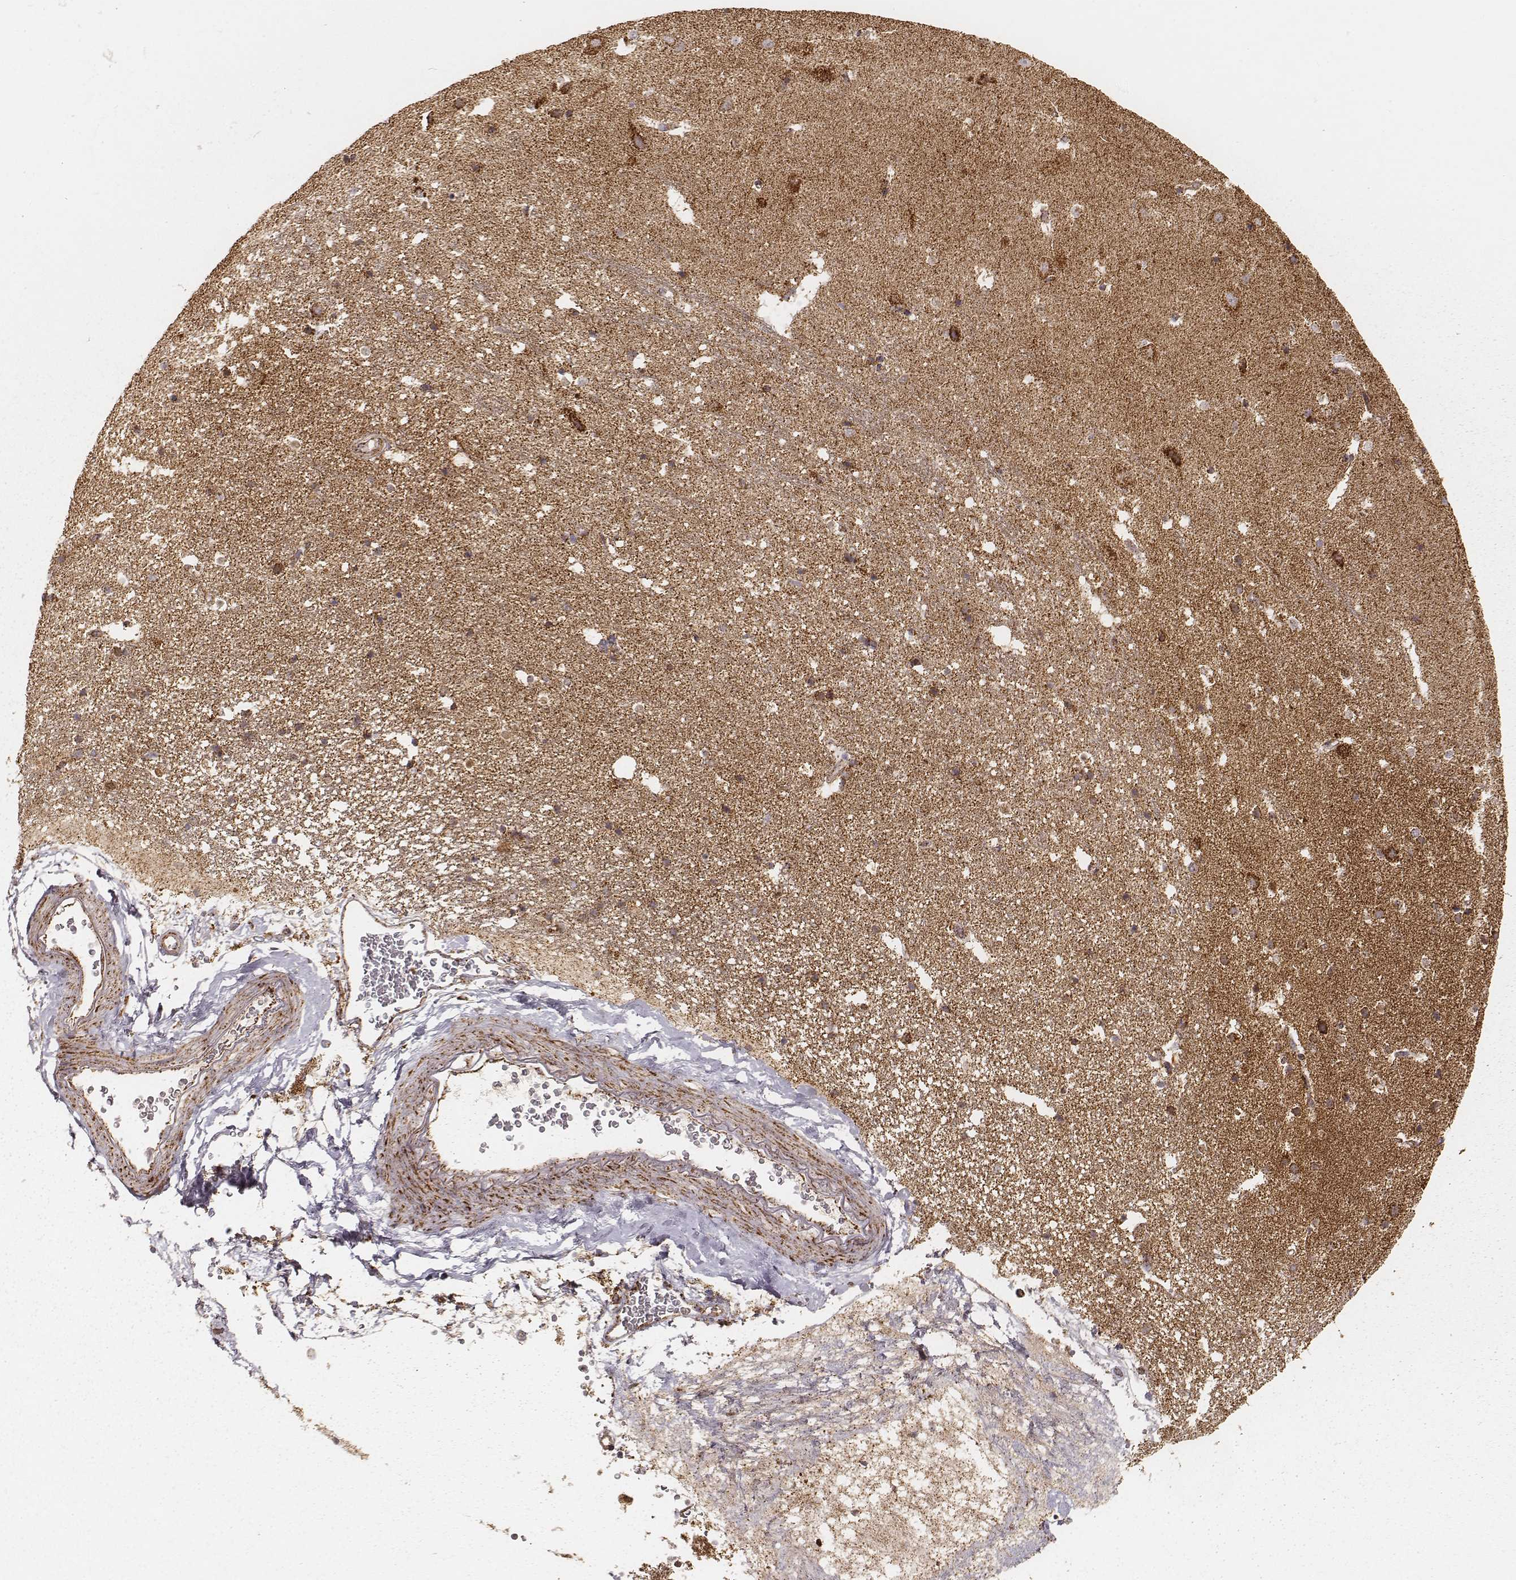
{"staining": {"intensity": "strong", "quantity": ">75%", "location": "cytoplasmic/membranous"}, "tissue": "hippocampus", "cell_type": "Glial cells", "image_type": "normal", "snomed": [{"axis": "morphology", "description": "Normal tissue, NOS"}, {"axis": "topography", "description": "Hippocampus"}], "caption": "High-magnification brightfield microscopy of normal hippocampus stained with DAB (3,3'-diaminobenzidine) (brown) and counterstained with hematoxylin (blue). glial cells exhibit strong cytoplasmic/membranous staining is present in approximately>75% of cells. Using DAB (3,3'-diaminobenzidine) (brown) and hematoxylin (blue) stains, captured at high magnification using brightfield microscopy.", "gene": "CS", "patient": {"sex": "male", "age": 44}}